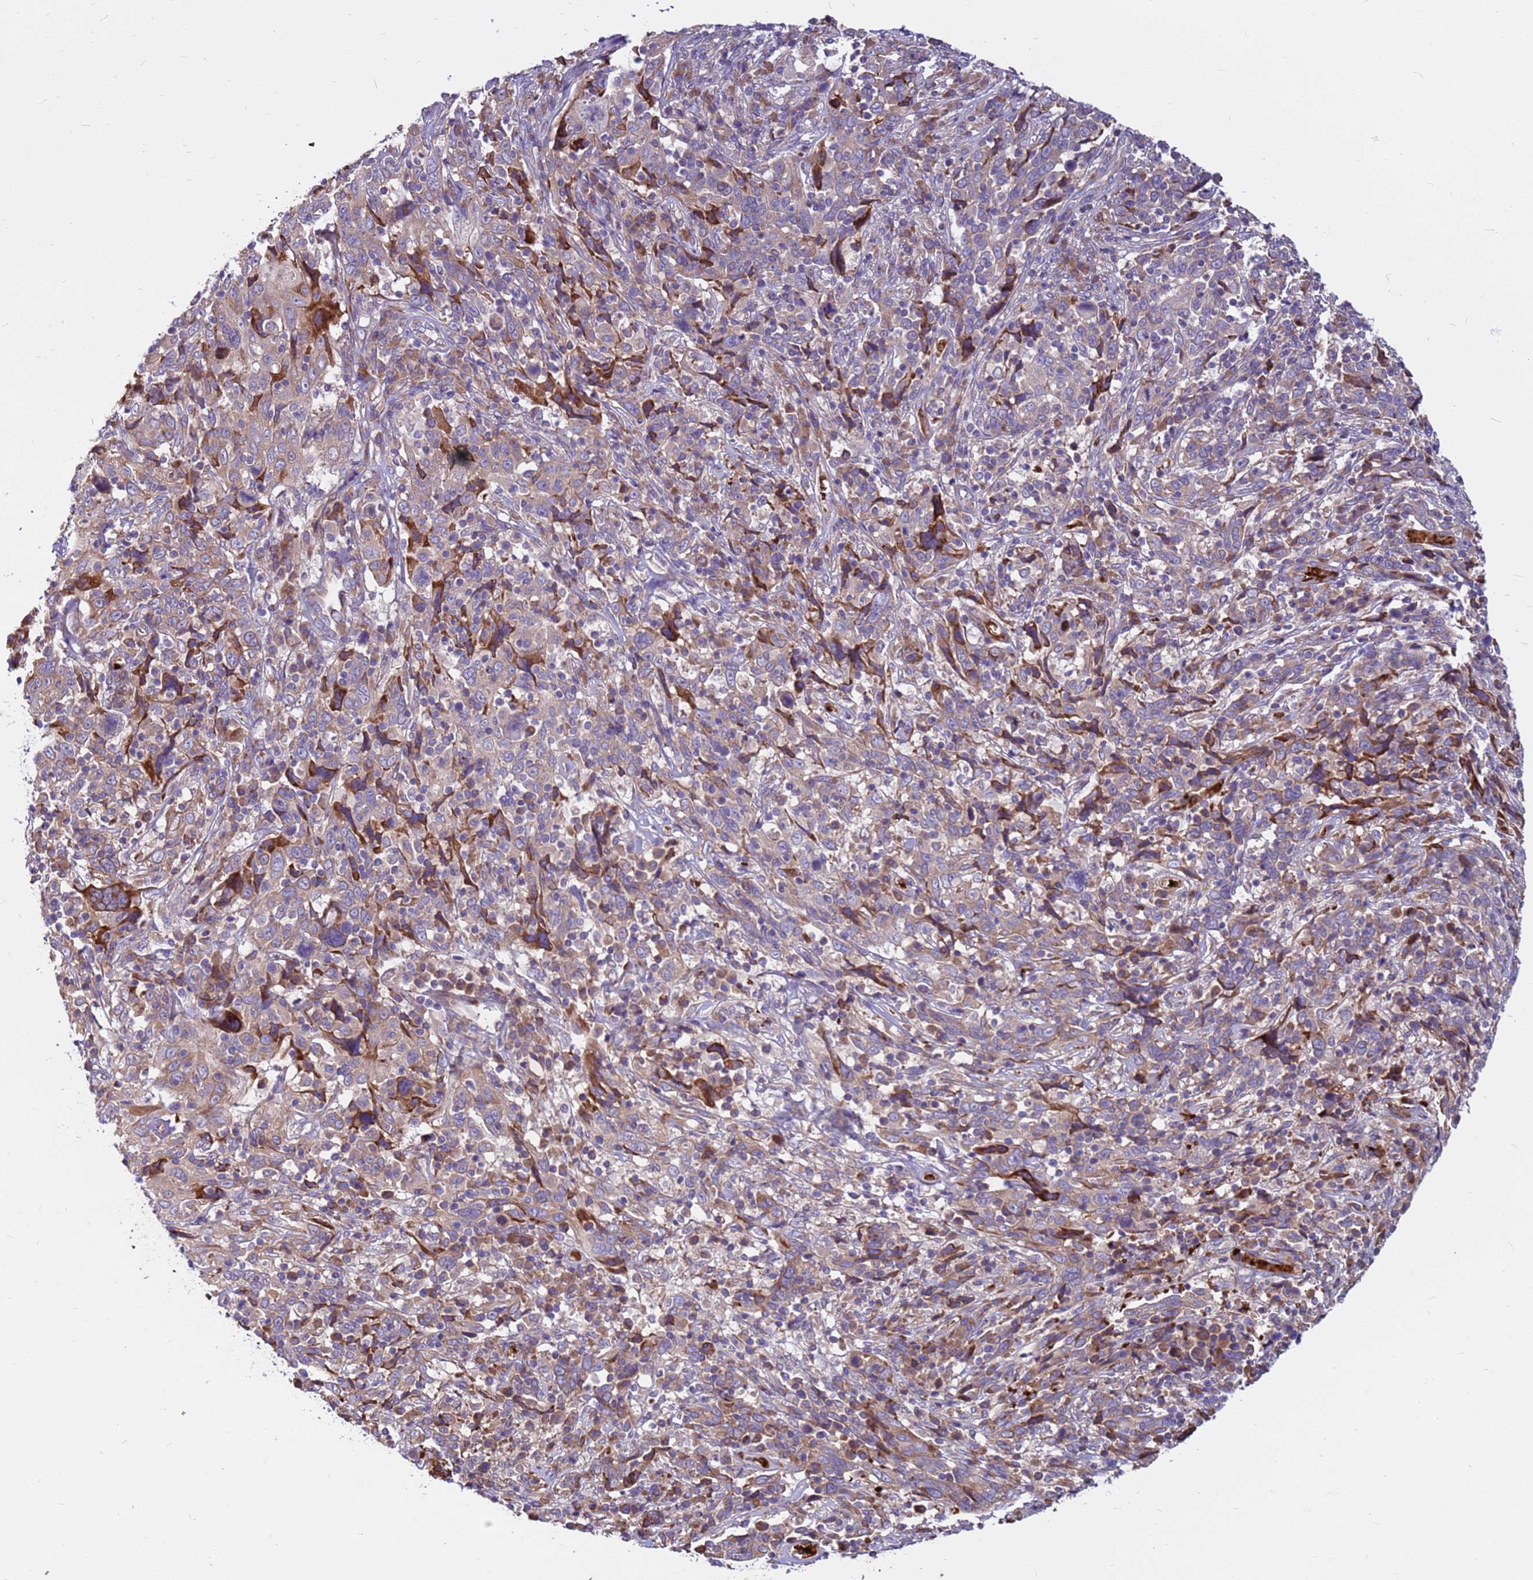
{"staining": {"intensity": "moderate", "quantity": "<25%", "location": "cytoplasmic/membranous"}, "tissue": "cervical cancer", "cell_type": "Tumor cells", "image_type": "cancer", "snomed": [{"axis": "morphology", "description": "Squamous cell carcinoma, NOS"}, {"axis": "topography", "description": "Cervix"}], "caption": "Protein analysis of squamous cell carcinoma (cervical) tissue exhibits moderate cytoplasmic/membranous positivity in approximately <25% of tumor cells.", "gene": "ZNF669", "patient": {"sex": "female", "age": 46}}